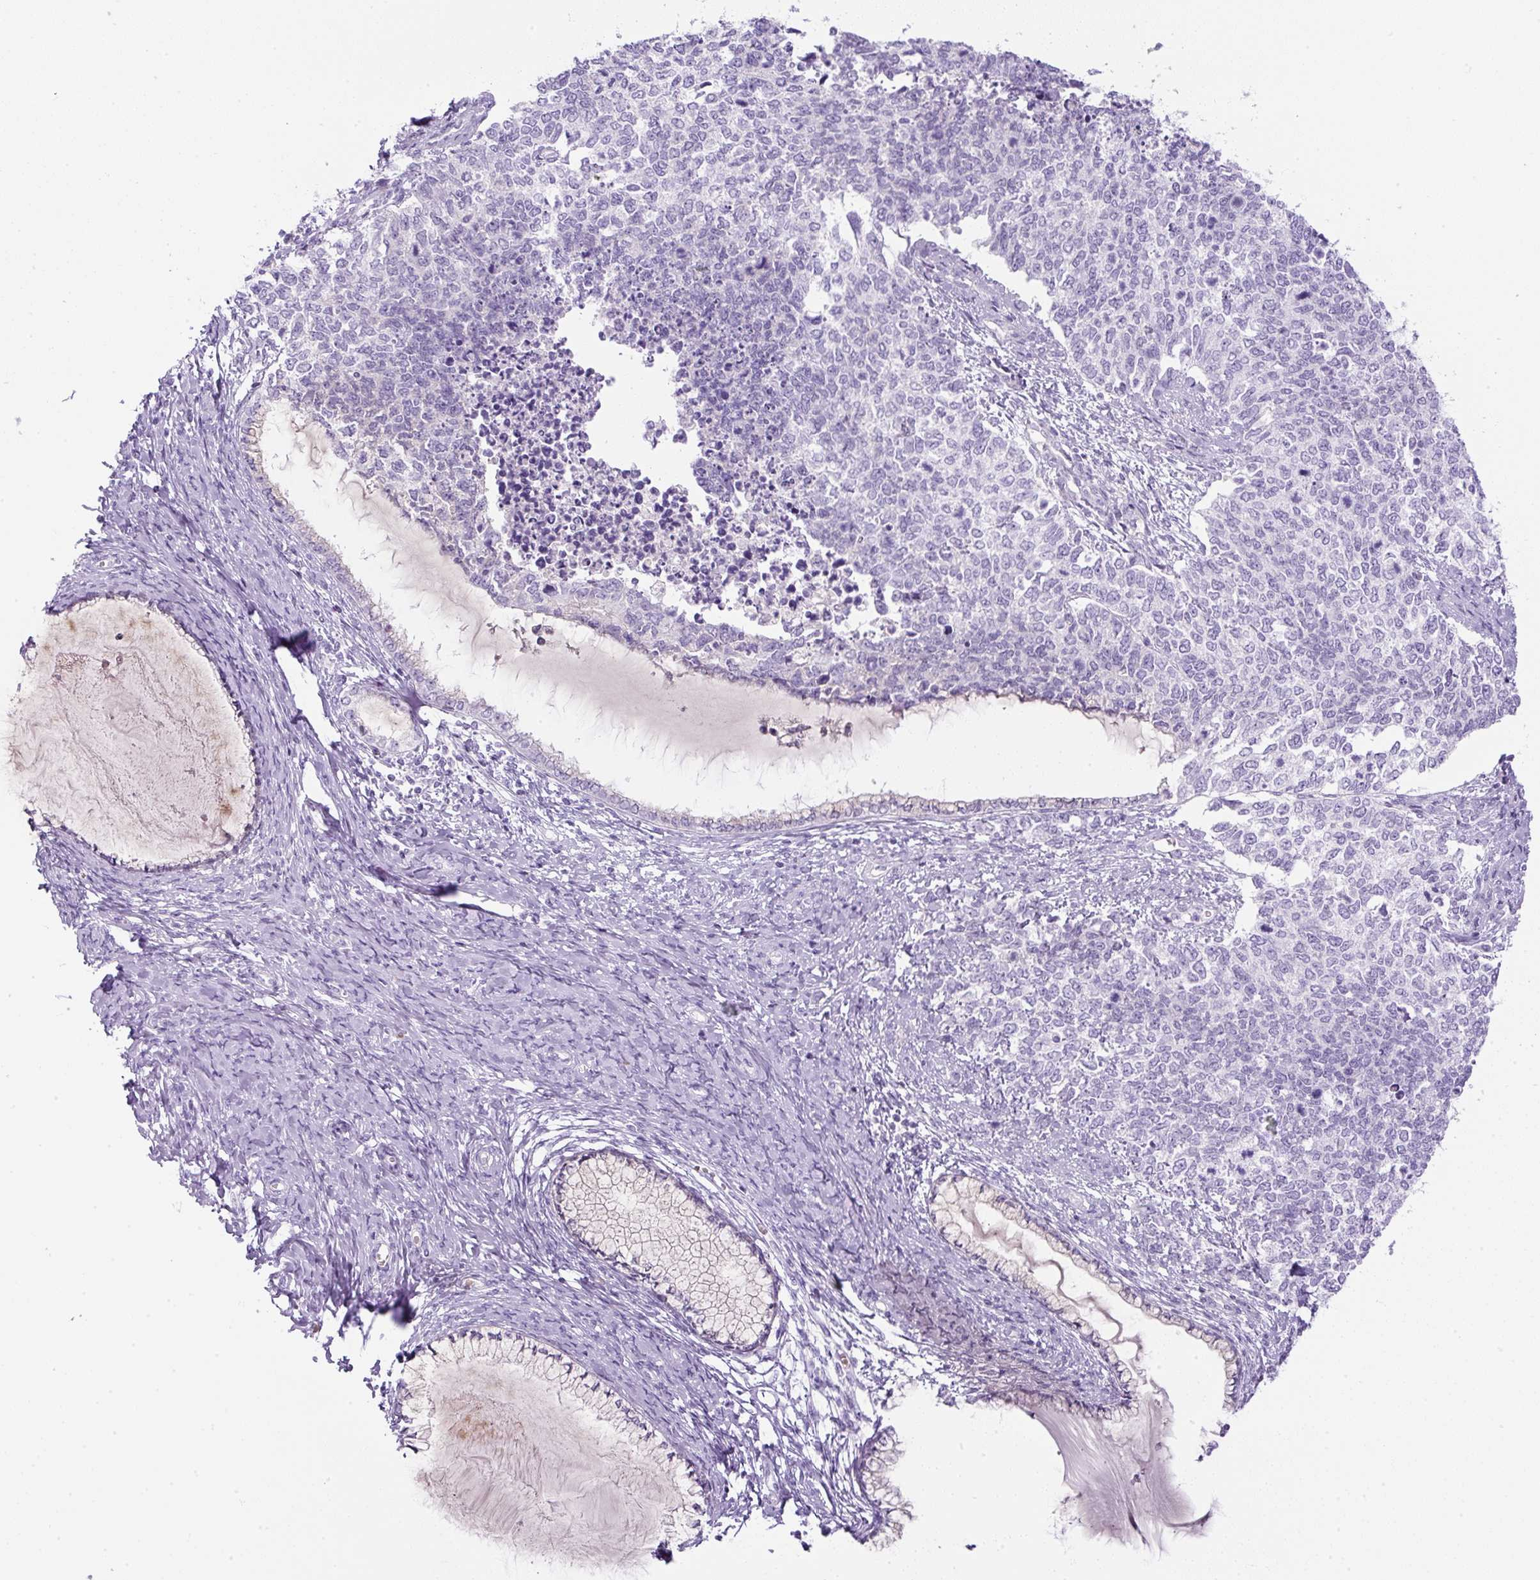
{"staining": {"intensity": "negative", "quantity": "none", "location": "none"}, "tissue": "cervical cancer", "cell_type": "Tumor cells", "image_type": "cancer", "snomed": [{"axis": "morphology", "description": "Squamous cell carcinoma, NOS"}, {"axis": "topography", "description": "Cervix"}], "caption": "Histopathology image shows no significant protein expression in tumor cells of cervical cancer. (IHC, brightfield microscopy, high magnification).", "gene": "FGFBP3", "patient": {"sex": "female", "age": 63}}